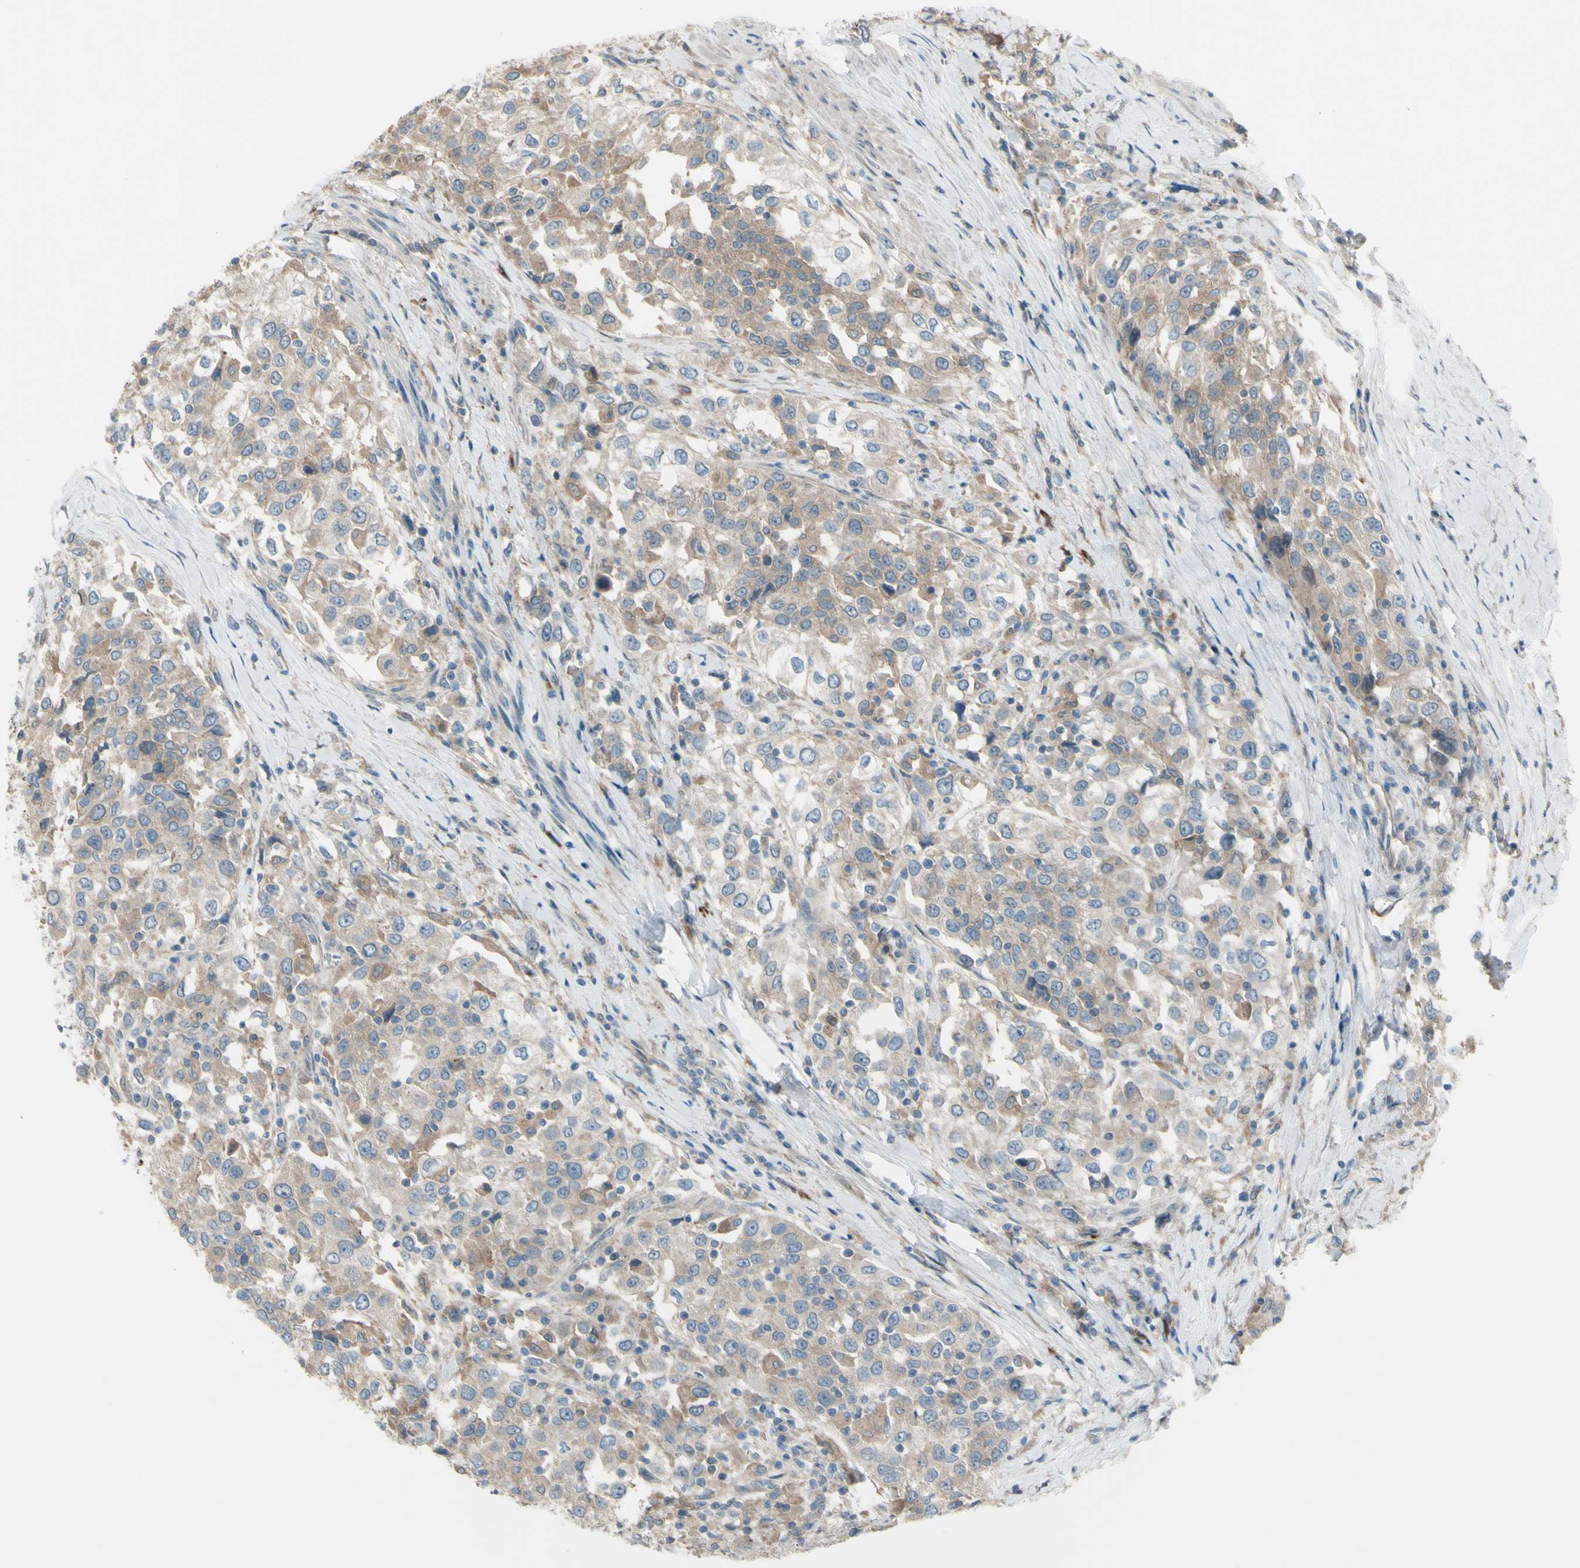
{"staining": {"intensity": "weak", "quantity": ">75%", "location": "cytoplasmic/membranous"}, "tissue": "urothelial cancer", "cell_type": "Tumor cells", "image_type": "cancer", "snomed": [{"axis": "morphology", "description": "Urothelial carcinoma, High grade"}, {"axis": "topography", "description": "Urinary bladder"}], "caption": "Human urothelial carcinoma (high-grade) stained for a protein (brown) demonstrates weak cytoplasmic/membranous positive expression in about >75% of tumor cells.", "gene": "AFP", "patient": {"sex": "female", "age": 80}}